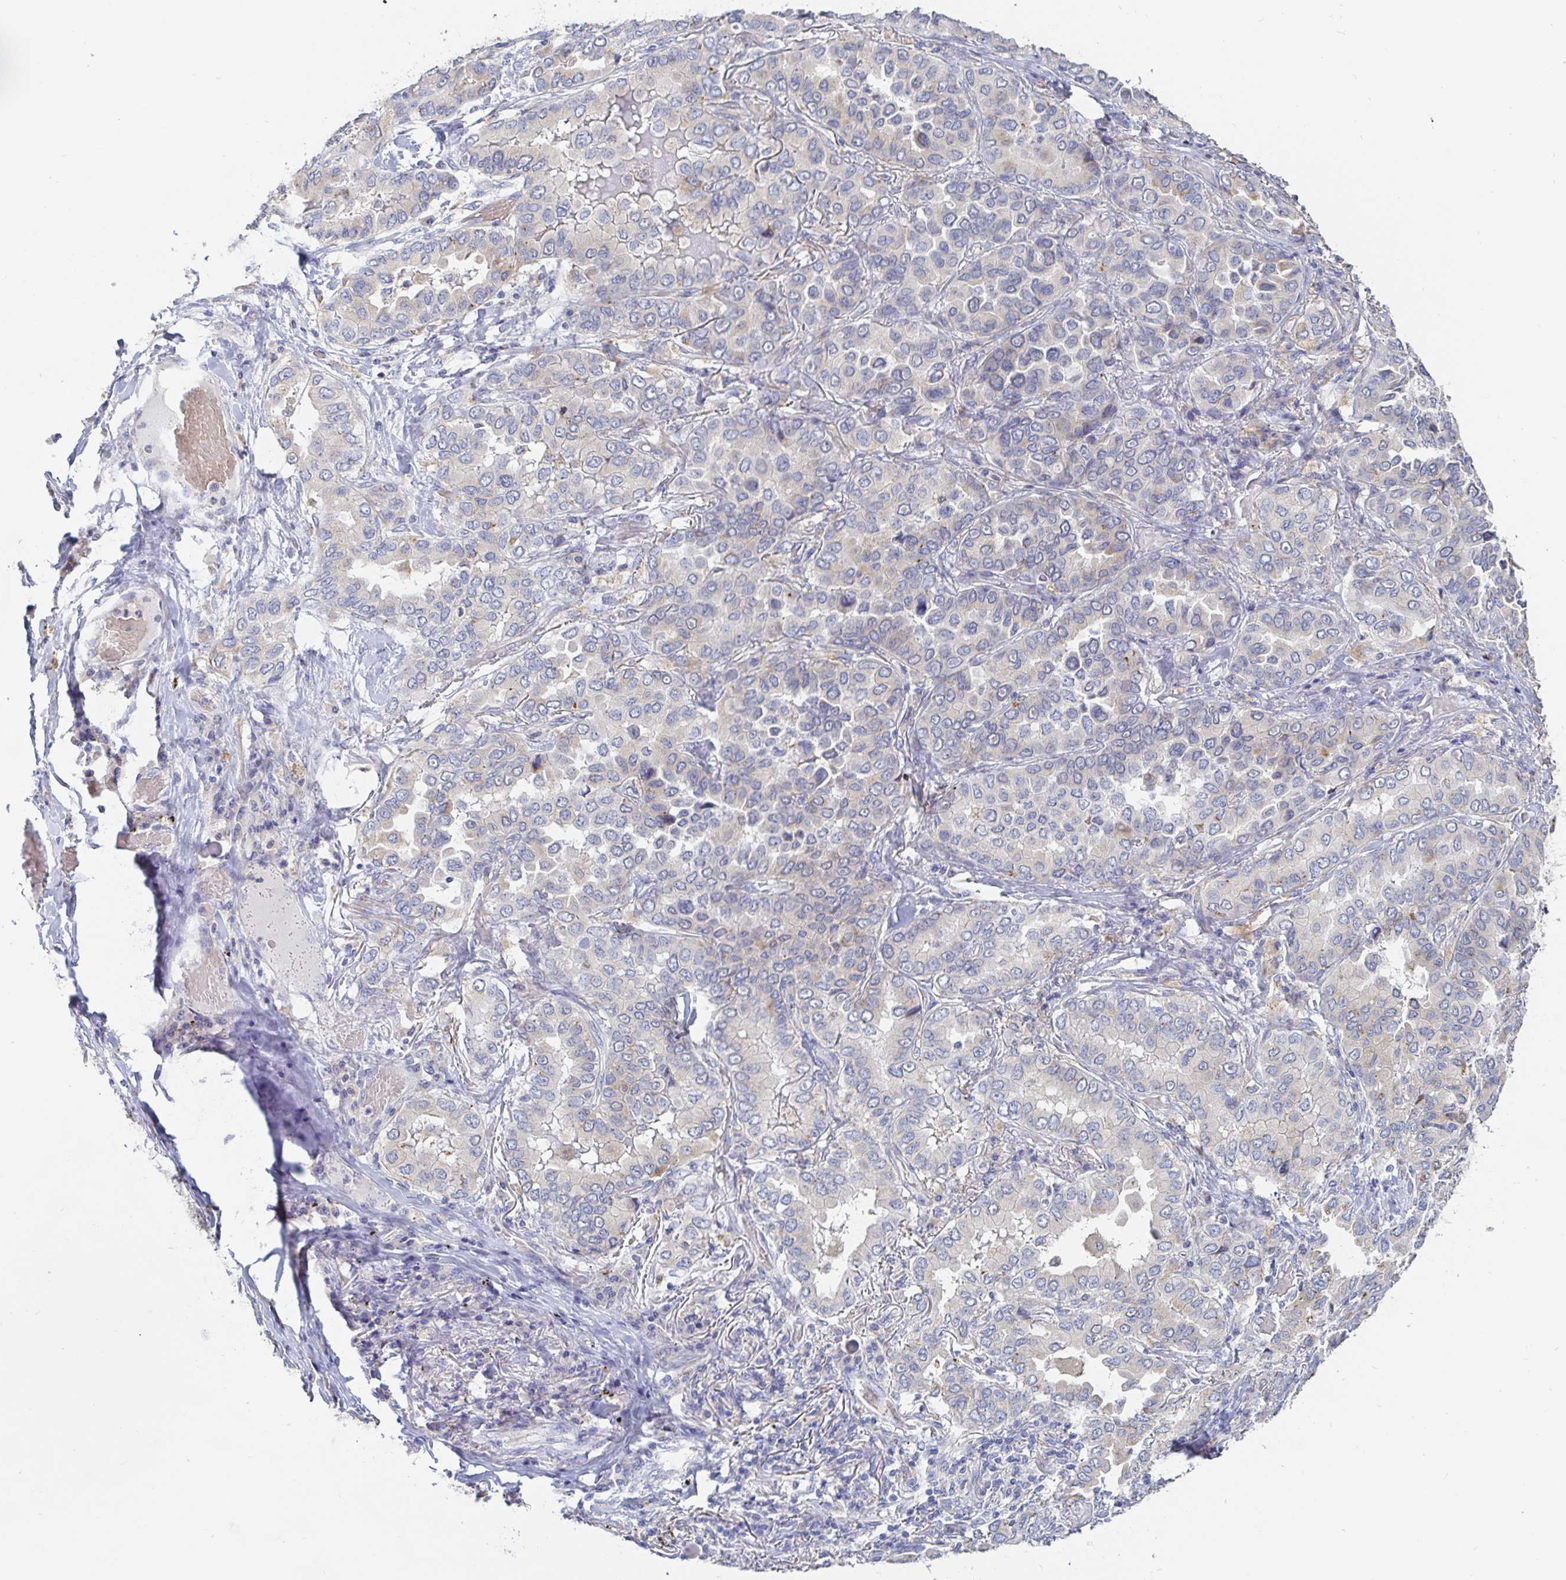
{"staining": {"intensity": "negative", "quantity": "none", "location": "none"}, "tissue": "lung cancer", "cell_type": "Tumor cells", "image_type": "cancer", "snomed": [{"axis": "morphology", "description": "Aneuploidy"}, {"axis": "morphology", "description": "Adenocarcinoma, NOS"}, {"axis": "morphology", "description": "Adenocarcinoma, metastatic, NOS"}, {"axis": "topography", "description": "Lymph node"}, {"axis": "topography", "description": "Lung"}], "caption": "DAB immunohistochemical staining of metastatic adenocarcinoma (lung) reveals no significant staining in tumor cells.", "gene": "SPPL3", "patient": {"sex": "female", "age": 48}}